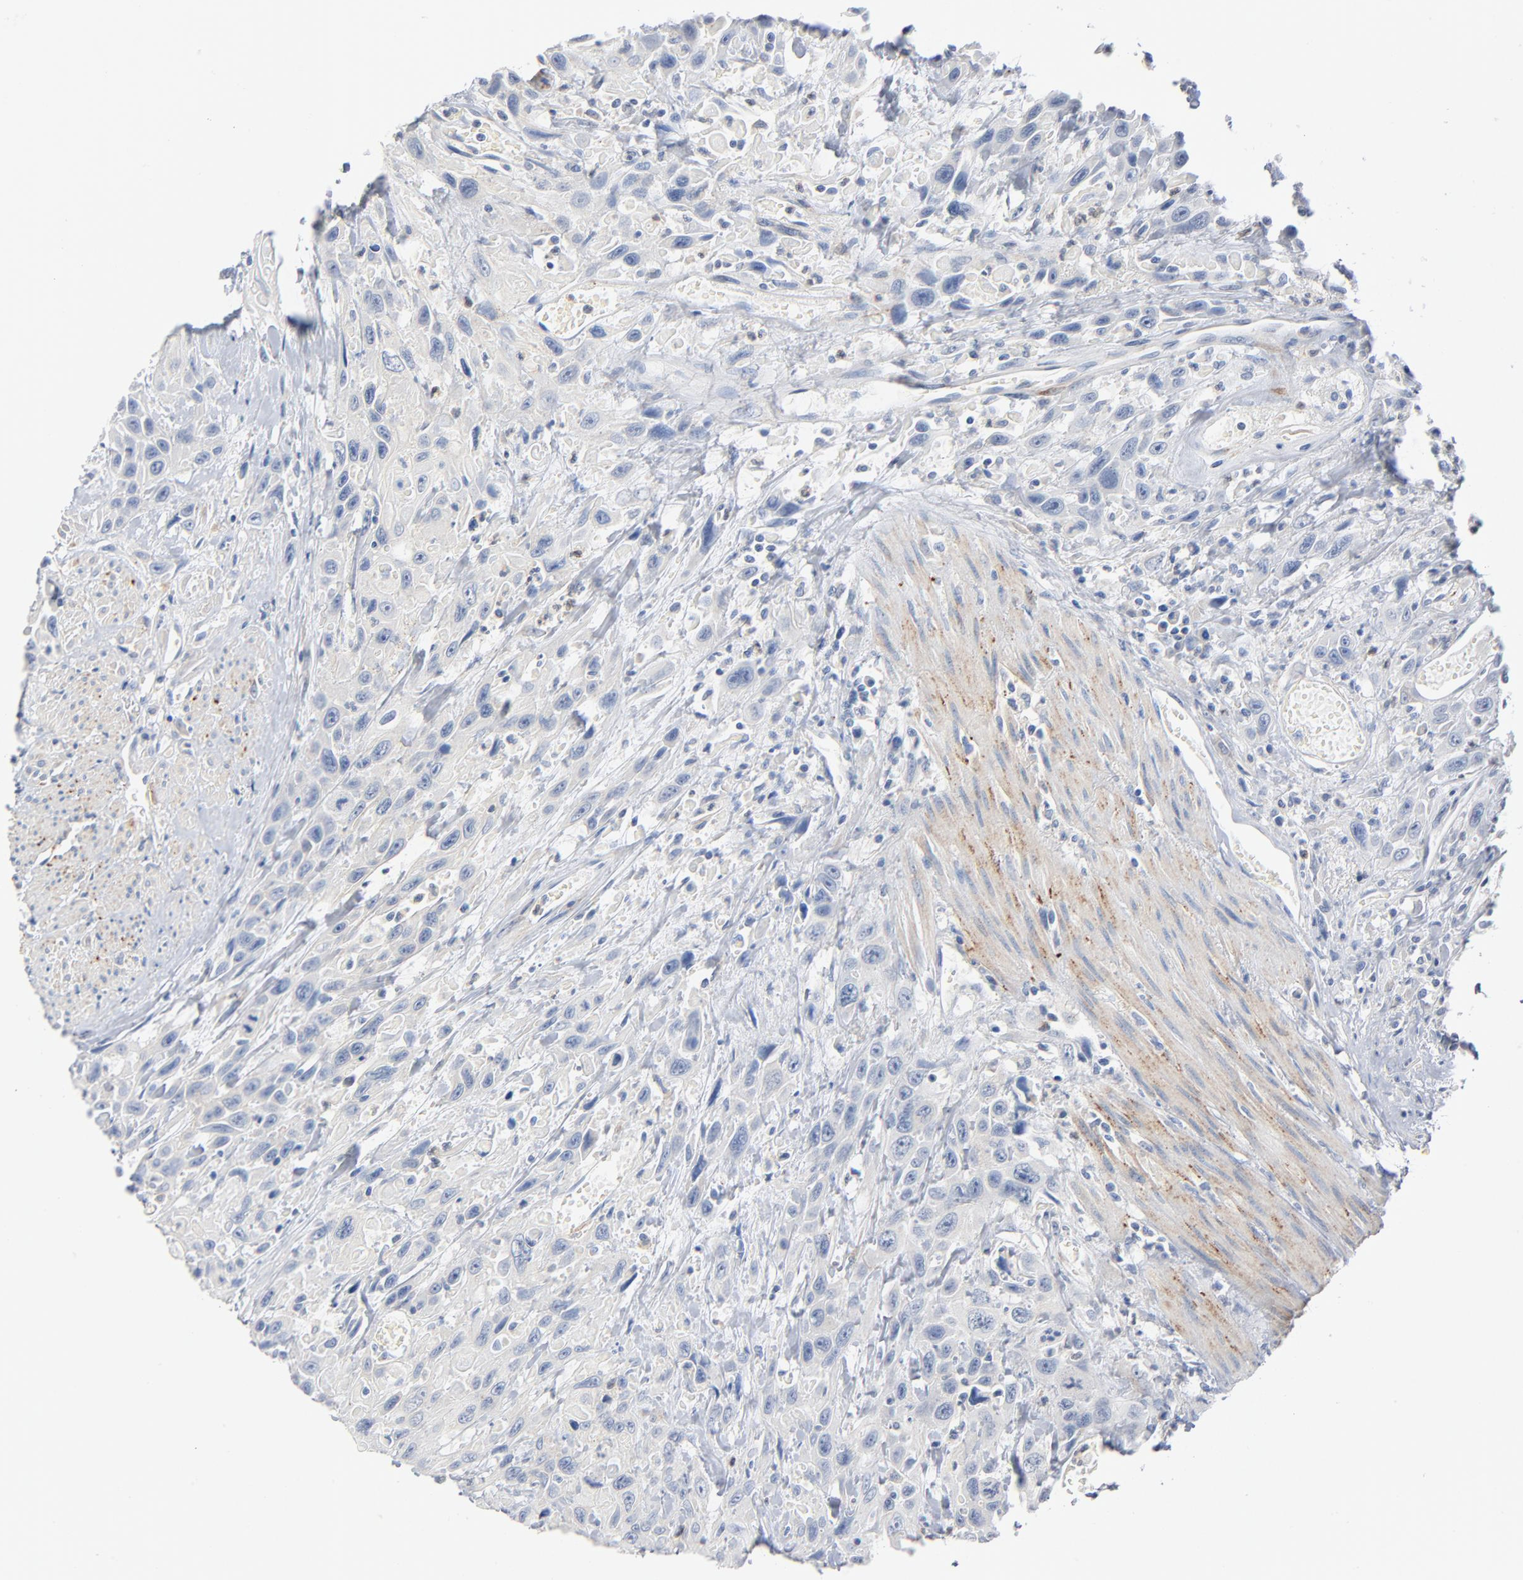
{"staining": {"intensity": "negative", "quantity": "none", "location": "none"}, "tissue": "urothelial cancer", "cell_type": "Tumor cells", "image_type": "cancer", "snomed": [{"axis": "morphology", "description": "Urothelial carcinoma, High grade"}, {"axis": "topography", "description": "Urinary bladder"}], "caption": "The histopathology image exhibits no staining of tumor cells in urothelial carcinoma (high-grade).", "gene": "IFT43", "patient": {"sex": "female", "age": 84}}